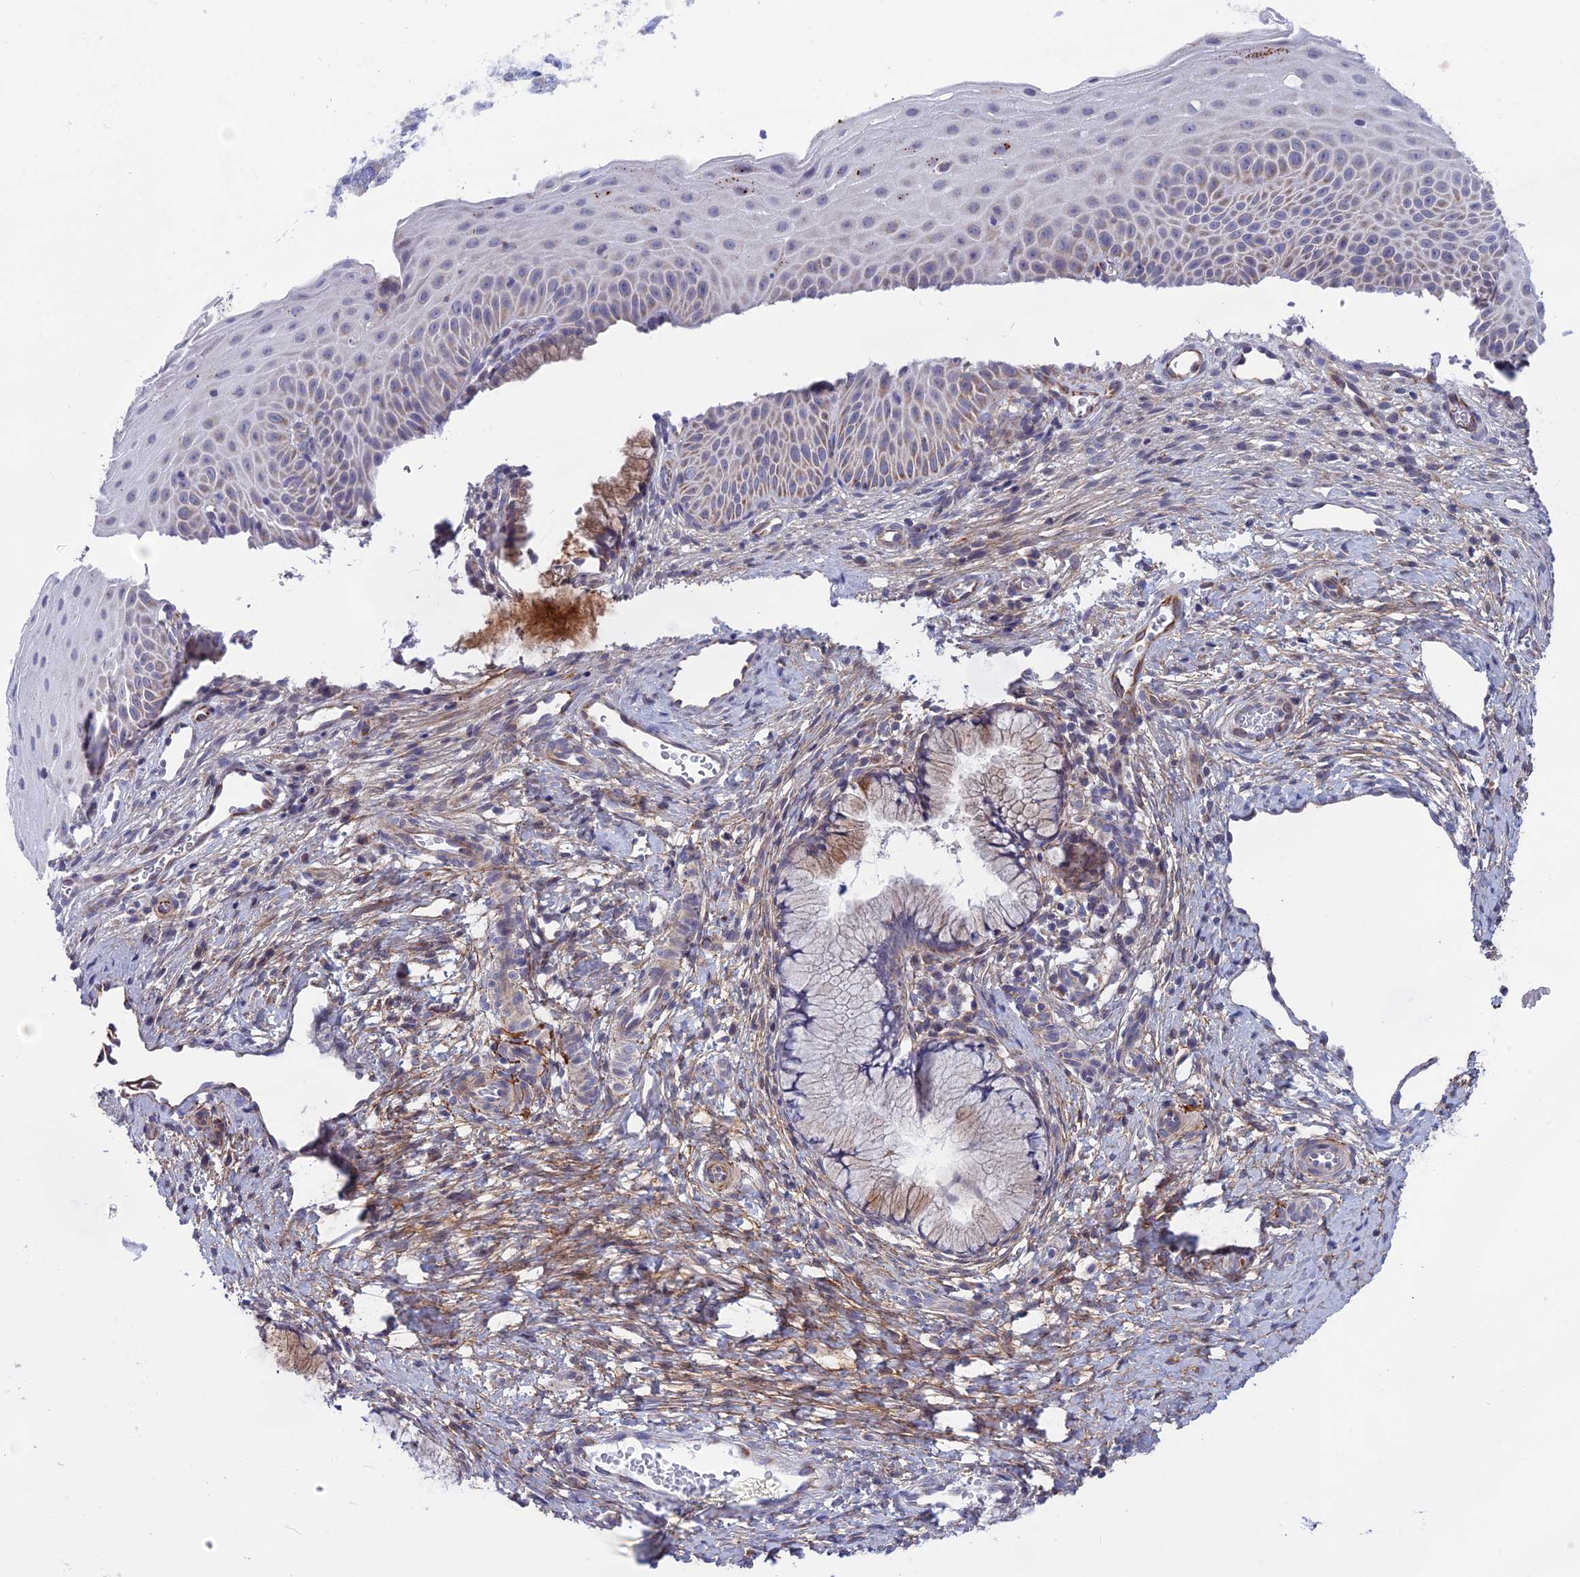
{"staining": {"intensity": "weak", "quantity": "<25%", "location": "cytoplasmic/membranous"}, "tissue": "cervix", "cell_type": "Glandular cells", "image_type": "normal", "snomed": [{"axis": "morphology", "description": "Normal tissue, NOS"}, {"axis": "topography", "description": "Cervix"}], "caption": "Image shows no protein expression in glandular cells of normal cervix.", "gene": "PLAC9", "patient": {"sex": "female", "age": 36}}